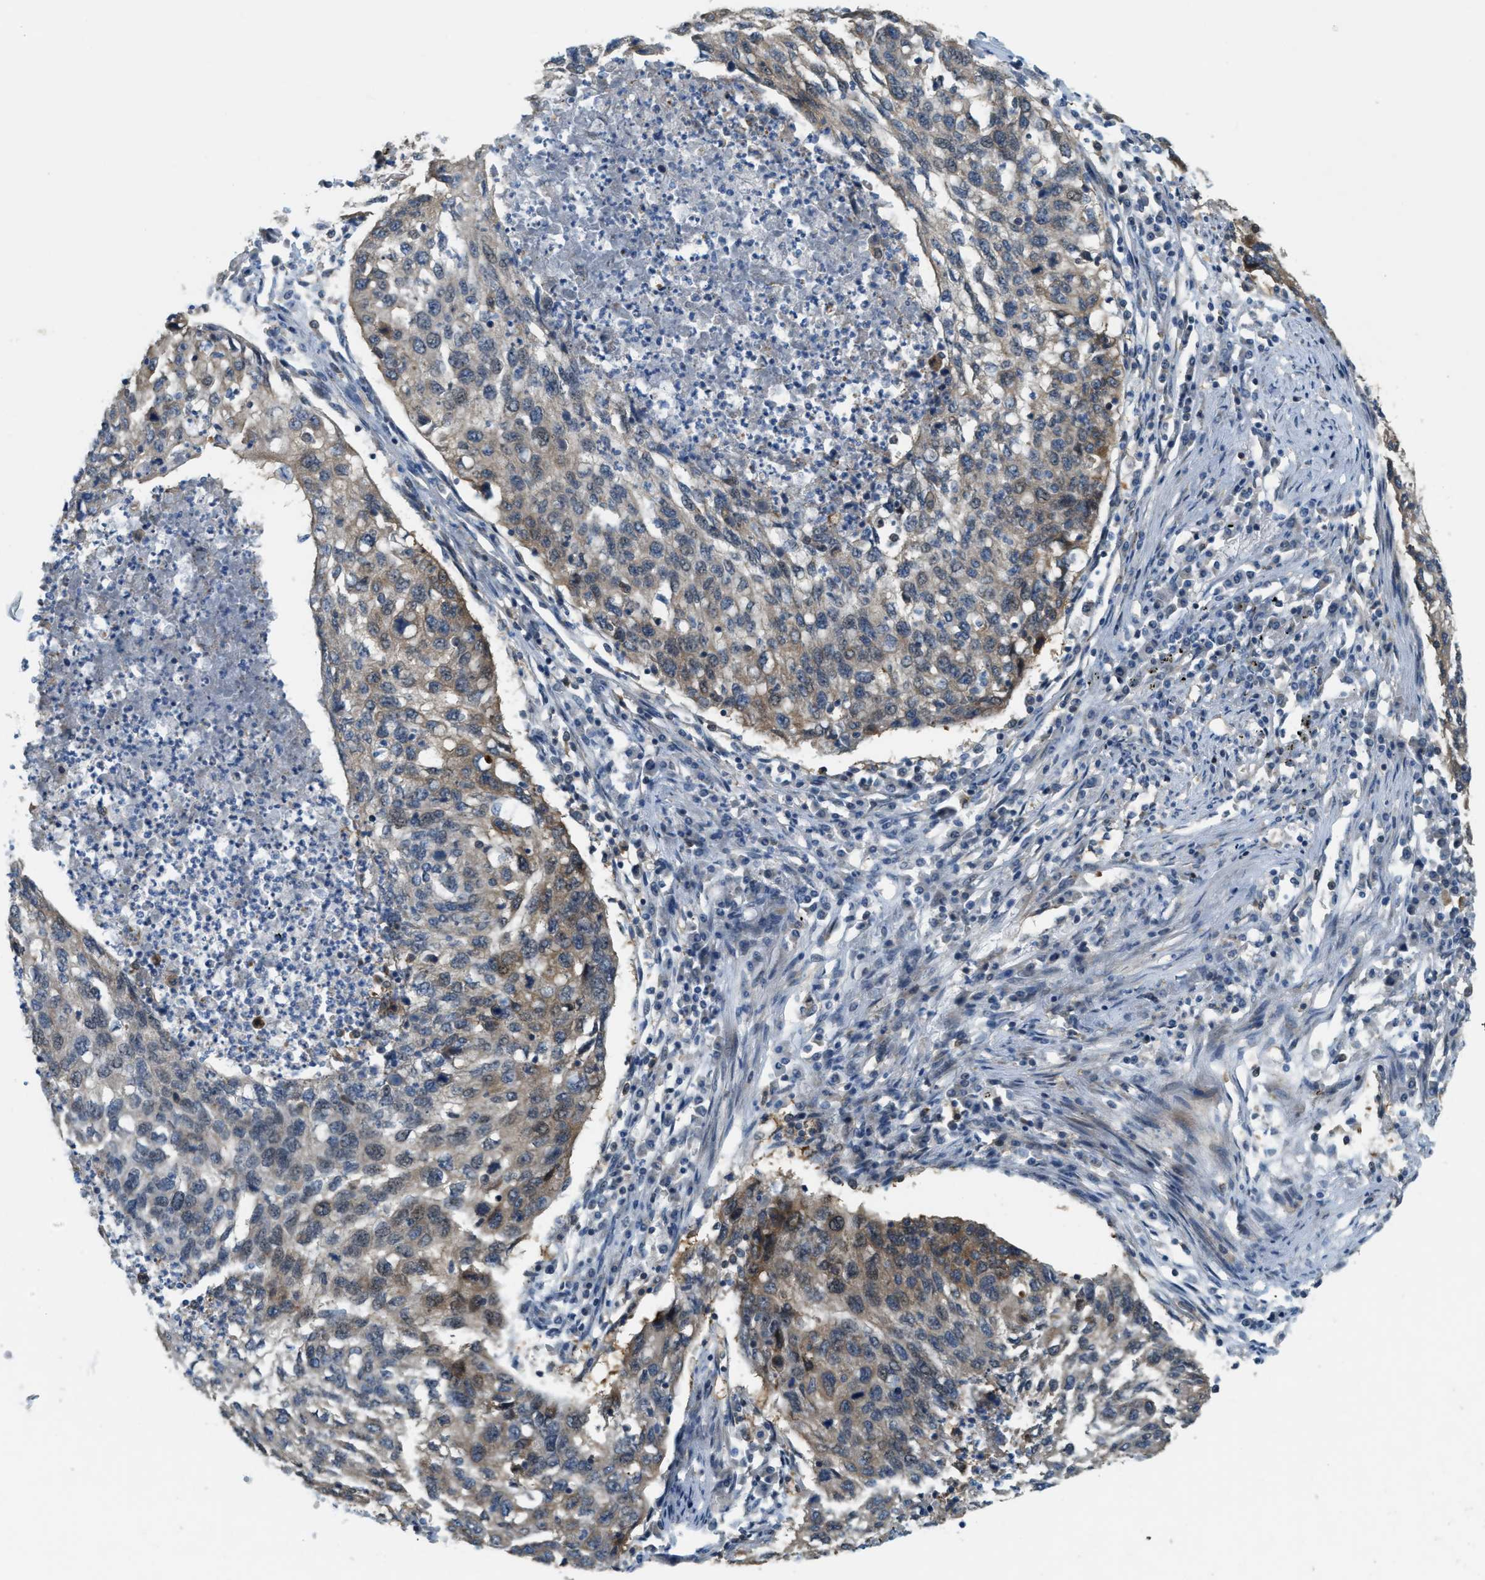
{"staining": {"intensity": "moderate", "quantity": ">75%", "location": "cytoplasmic/membranous"}, "tissue": "lung cancer", "cell_type": "Tumor cells", "image_type": "cancer", "snomed": [{"axis": "morphology", "description": "Squamous cell carcinoma, NOS"}, {"axis": "topography", "description": "Lung"}], "caption": "A photomicrograph showing moderate cytoplasmic/membranous expression in approximately >75% of tumor cells in squamous cell carcinoma (lung), as visualized by brown immunohistochemical staining.", "gene": "PDCL3", "patient": {"sex": "female", "age": 63}}